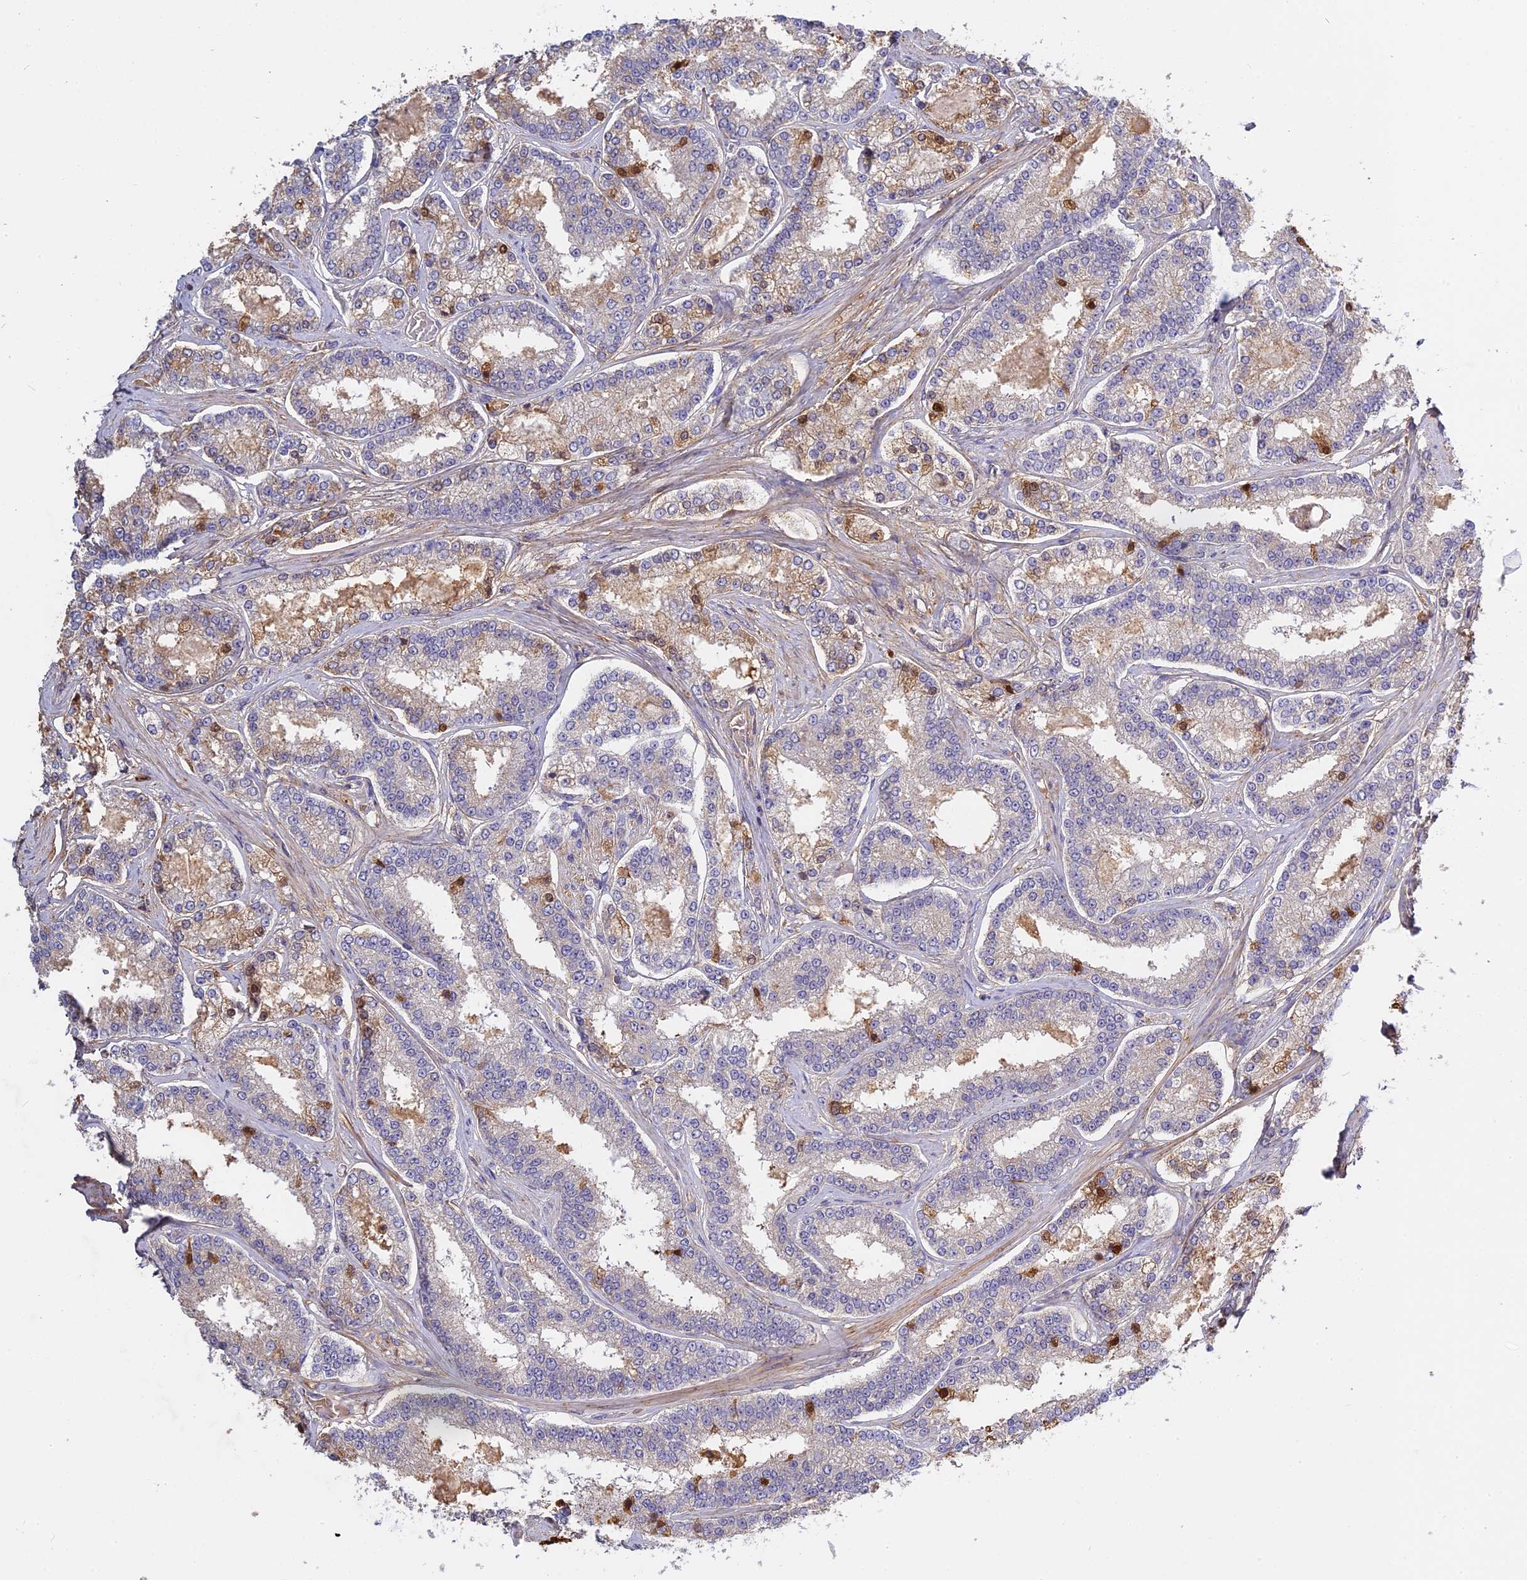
{"staining": {"intensity": "weak", "quantity": "<25%", "location": "cytoplasmic/membranous"}, "tissue": "prostate cancer", "cell_type": "Tumor cells", "image_type": "cancer", "snomed": [{"axis": "morphology", "description": "Normal tissue, NOS"}, {"axis": "morphology", "description": "Adenocarcinoma, High grade"}, {"axis": "topography", "description": "Prostate"}], "caption": "IHC of prostate cancer displays no expression in tumor cells. Nuclei are stained in blue.", "gene": "CFAP119", "patient": {"sex": "male", "age": 83}}